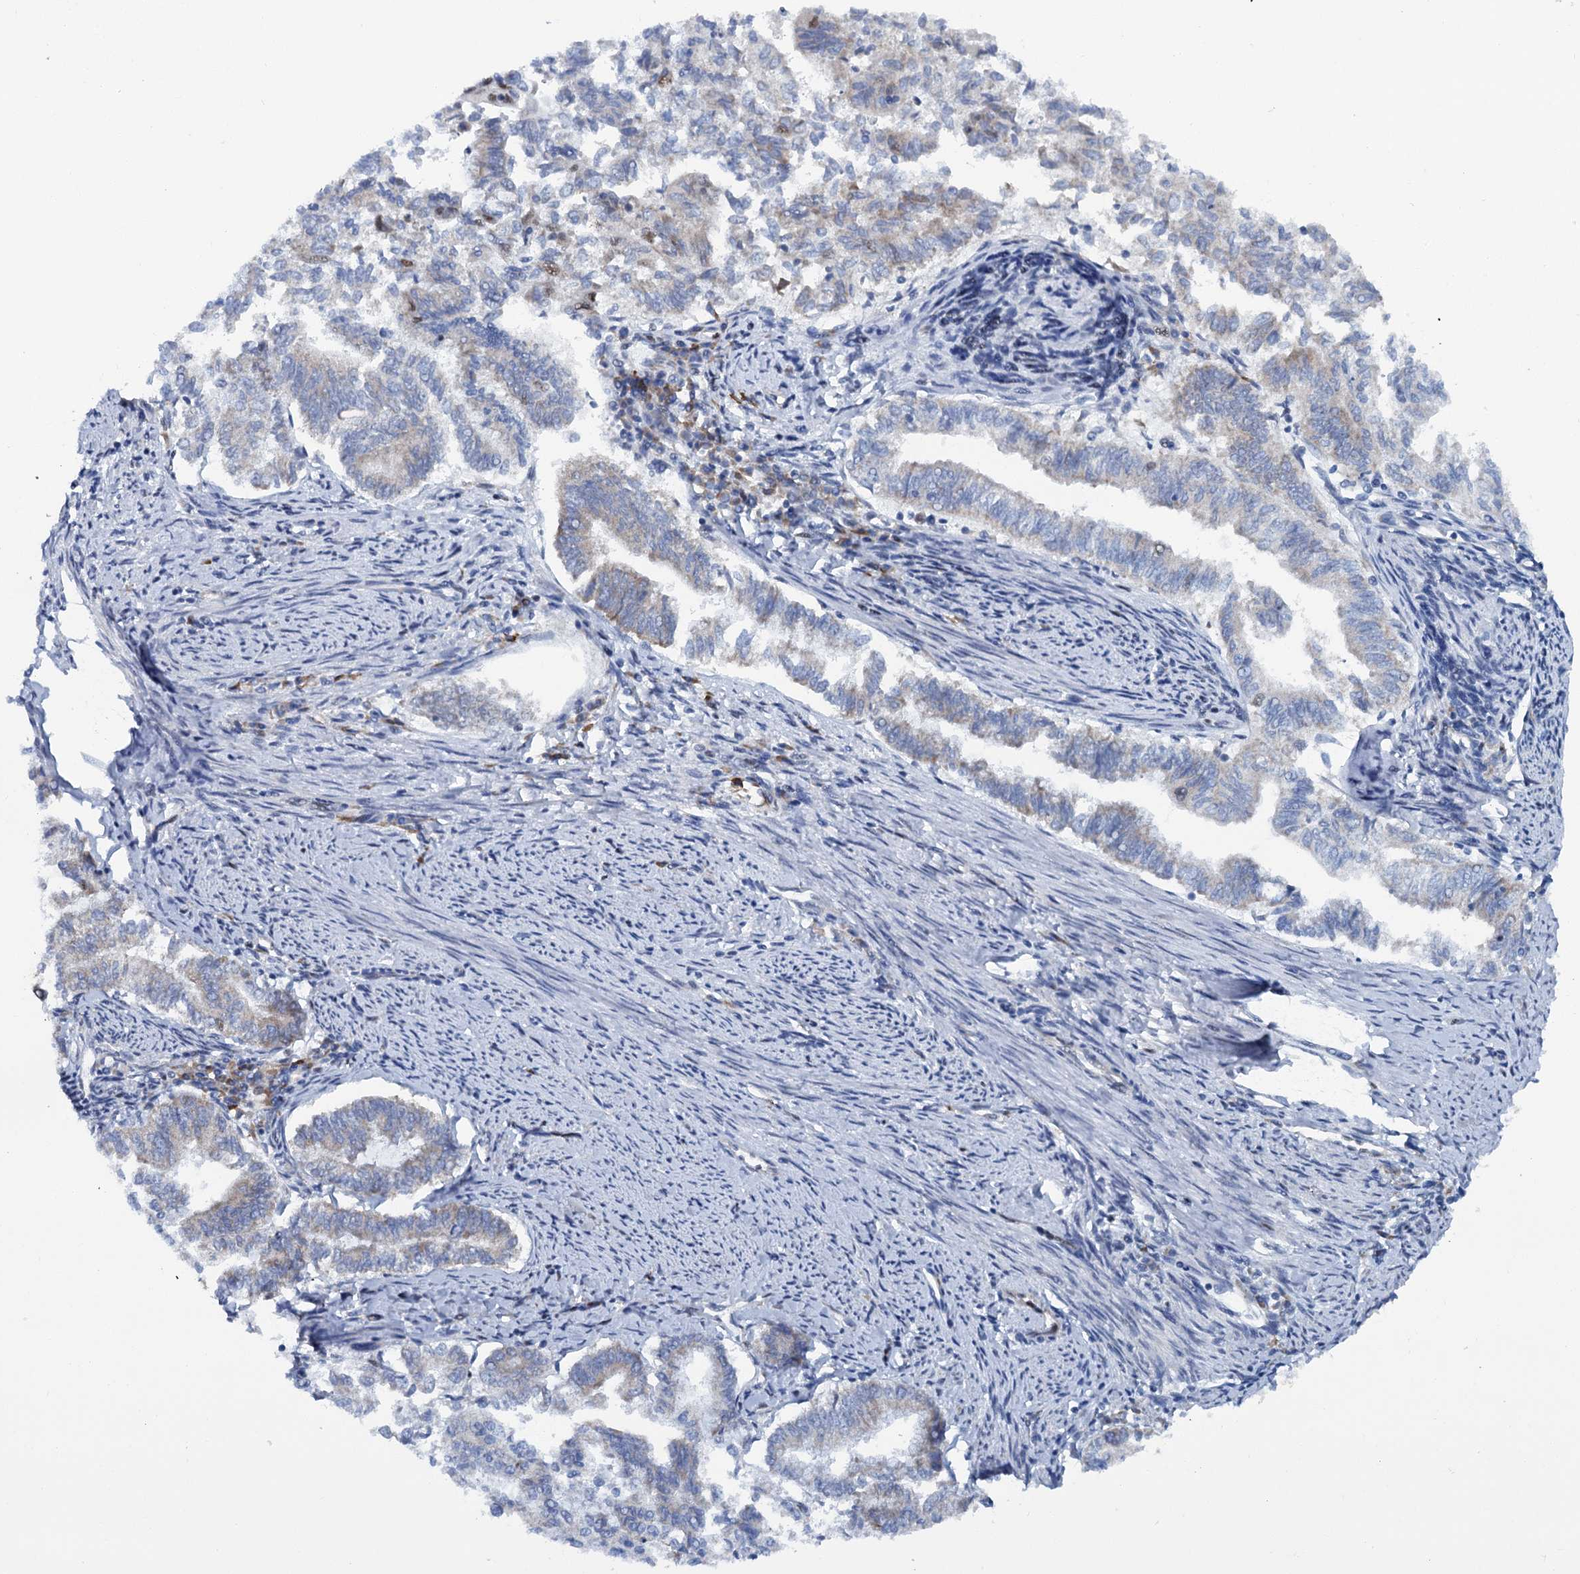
{"staining": {"intensity": "weak", "quantity": "<25%", "location": "cytoplasmic/membranous,nuclear"}, "tissue": "endometrial cancer", "cell_type": "Tumor cells", "image_type": "cancer", "snomed": [{"axis": "morphology", "description": "Adenocarcinoma, NOS"}, {"axis": "topography", "description": "Endometrium"}], "caption": "High power microscopy photomicrograph of an immunohistochemistry photomicrograph of endometrial adenocarcinoma, revealing no significant staining in tumor cells. The staining was performed using DAB (3,3'-diaminobenzidine) to visualize the protein expression in brown, while the nuclei were stained in blue with hematoxylin (Magnification: 20x).", "gene": "SREK1", "patient": {"sex": "female", "age": 79}}